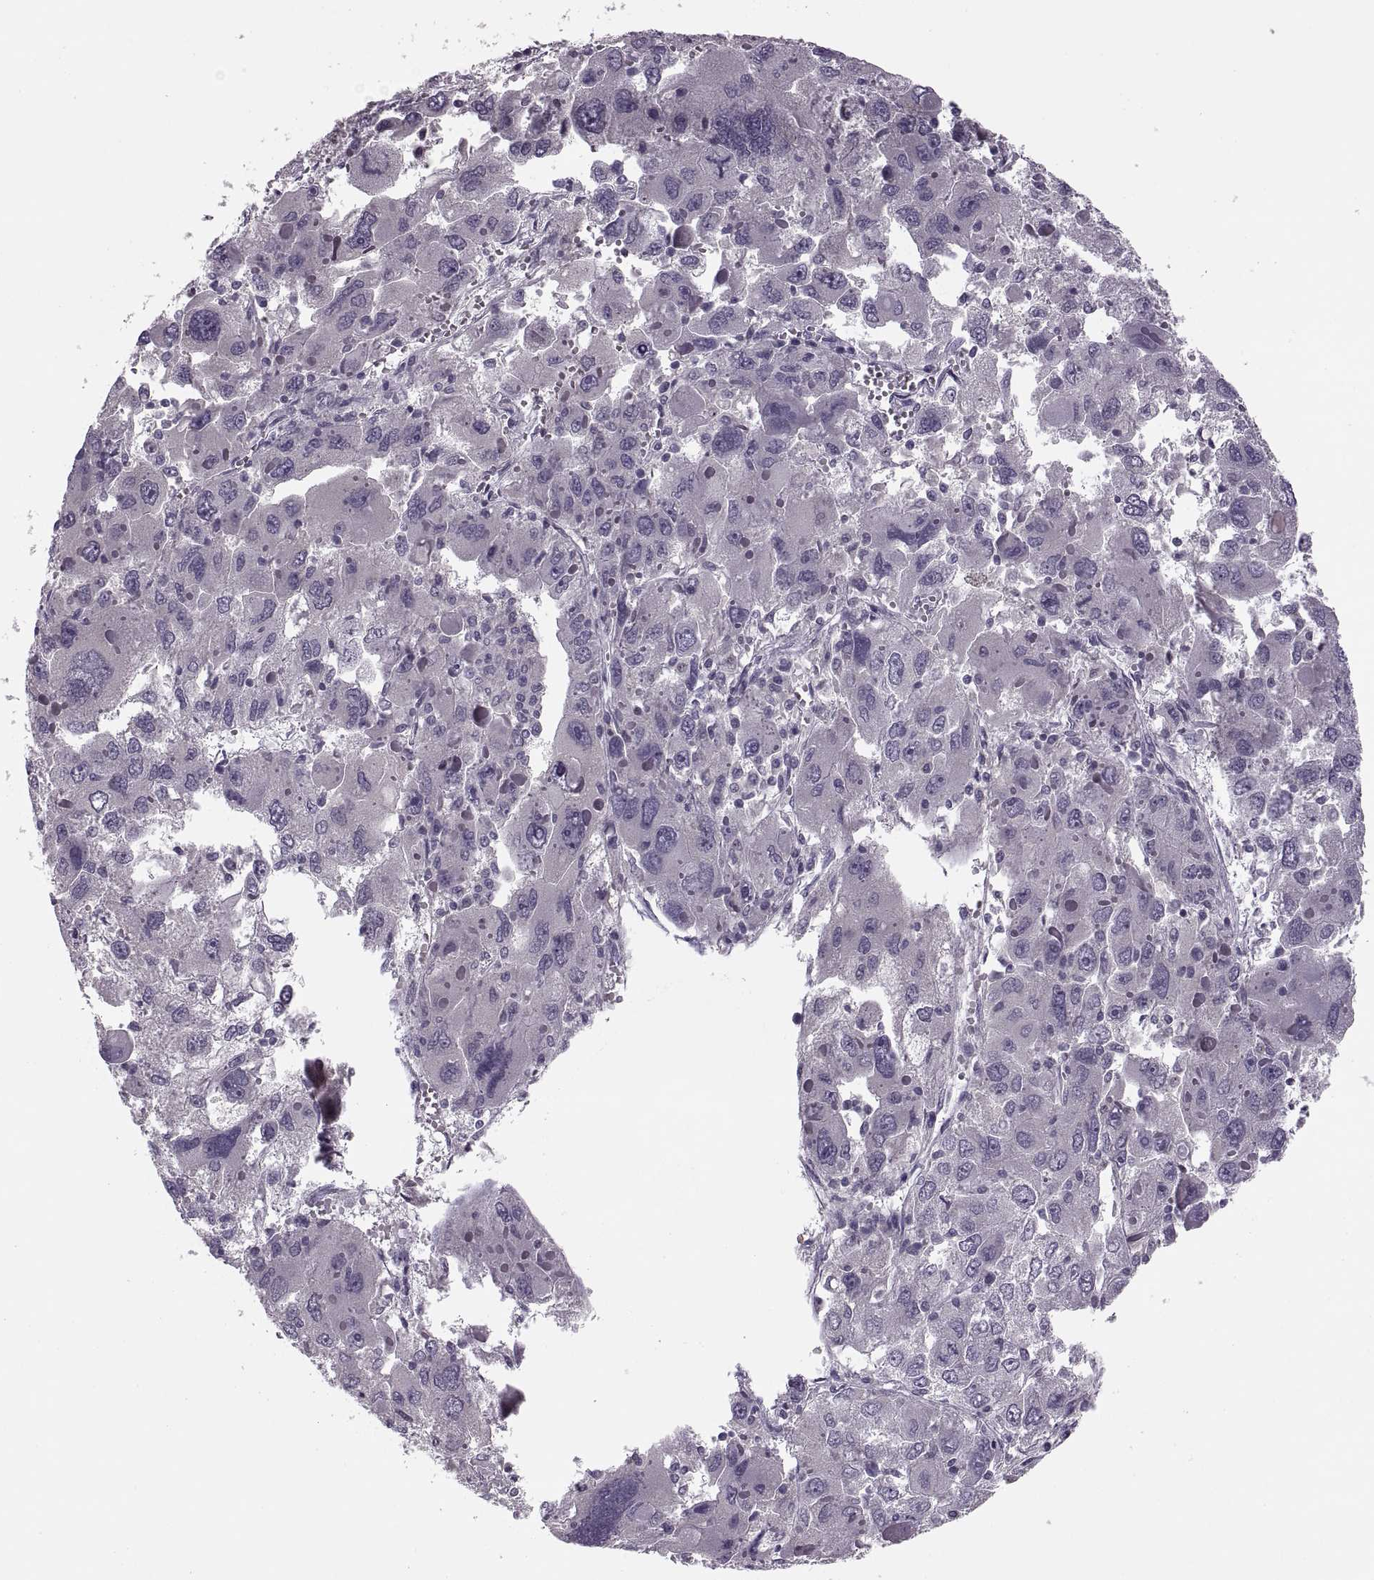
{"staining": {"intensity": "negative", "quantity": "none", "location": "none"}, "tissue": "liver cancer", "cell_type": "Tumor cells", "image_type": "cancer", "snomed": [{"axis": "morphology", "description": "Carcinoma, Hepatocellular, NOS"}, {"axis": "topography", "description": "Liver"}], "caption": "IHC histopathology image of neoplastic tissue: liver cancer (hepatocellular carcinoma) stained with DAB (3,3'-diaminobenzidine) shows no significant protein expression in tumor cells.", "gene": "CACNA1F", "patient": {"sex": "female", "age": 41}}